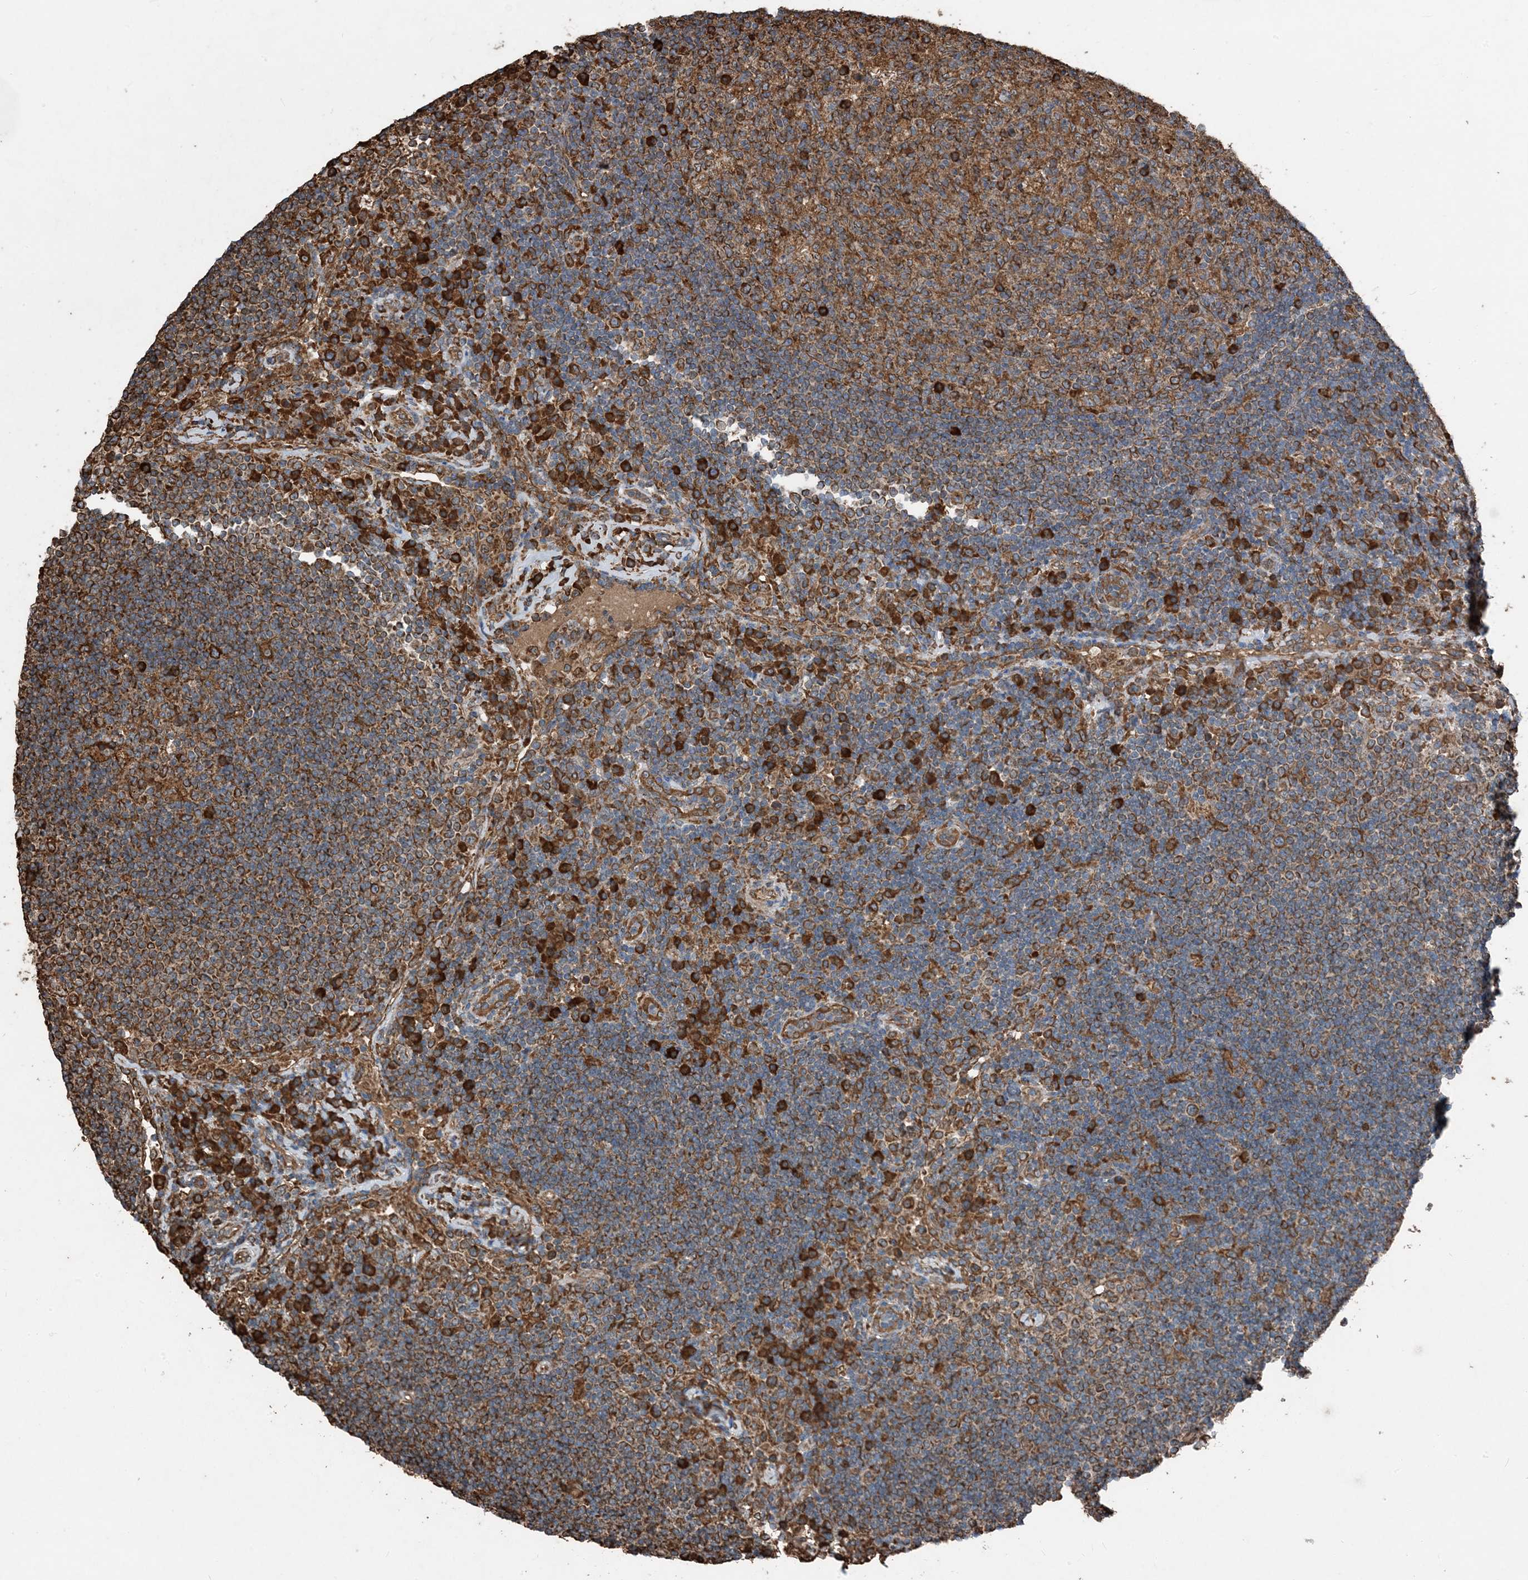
{"staining": {"intensity": "moderate", "quantity": ">75%", "location": "cytoplasmic/membranous"}, "tissue": "lymph node", "cell_type": "Germinal center cells", "image_type": "normal", "snomed": [{"axis": "morphology", "description": "Normal tissue, NOS"}, {"axis": "topography", "description": "Lymph node"}], "caption": "Protein staining of normal lymph node demonstrates moderate cytoplasmic/membranous staining in approximately >75% of germinal center cells. (IHC, brightfield microscopy, high magnification).", "gene": "PDIA6", "patient": {"sex": "female", "age": 53}}